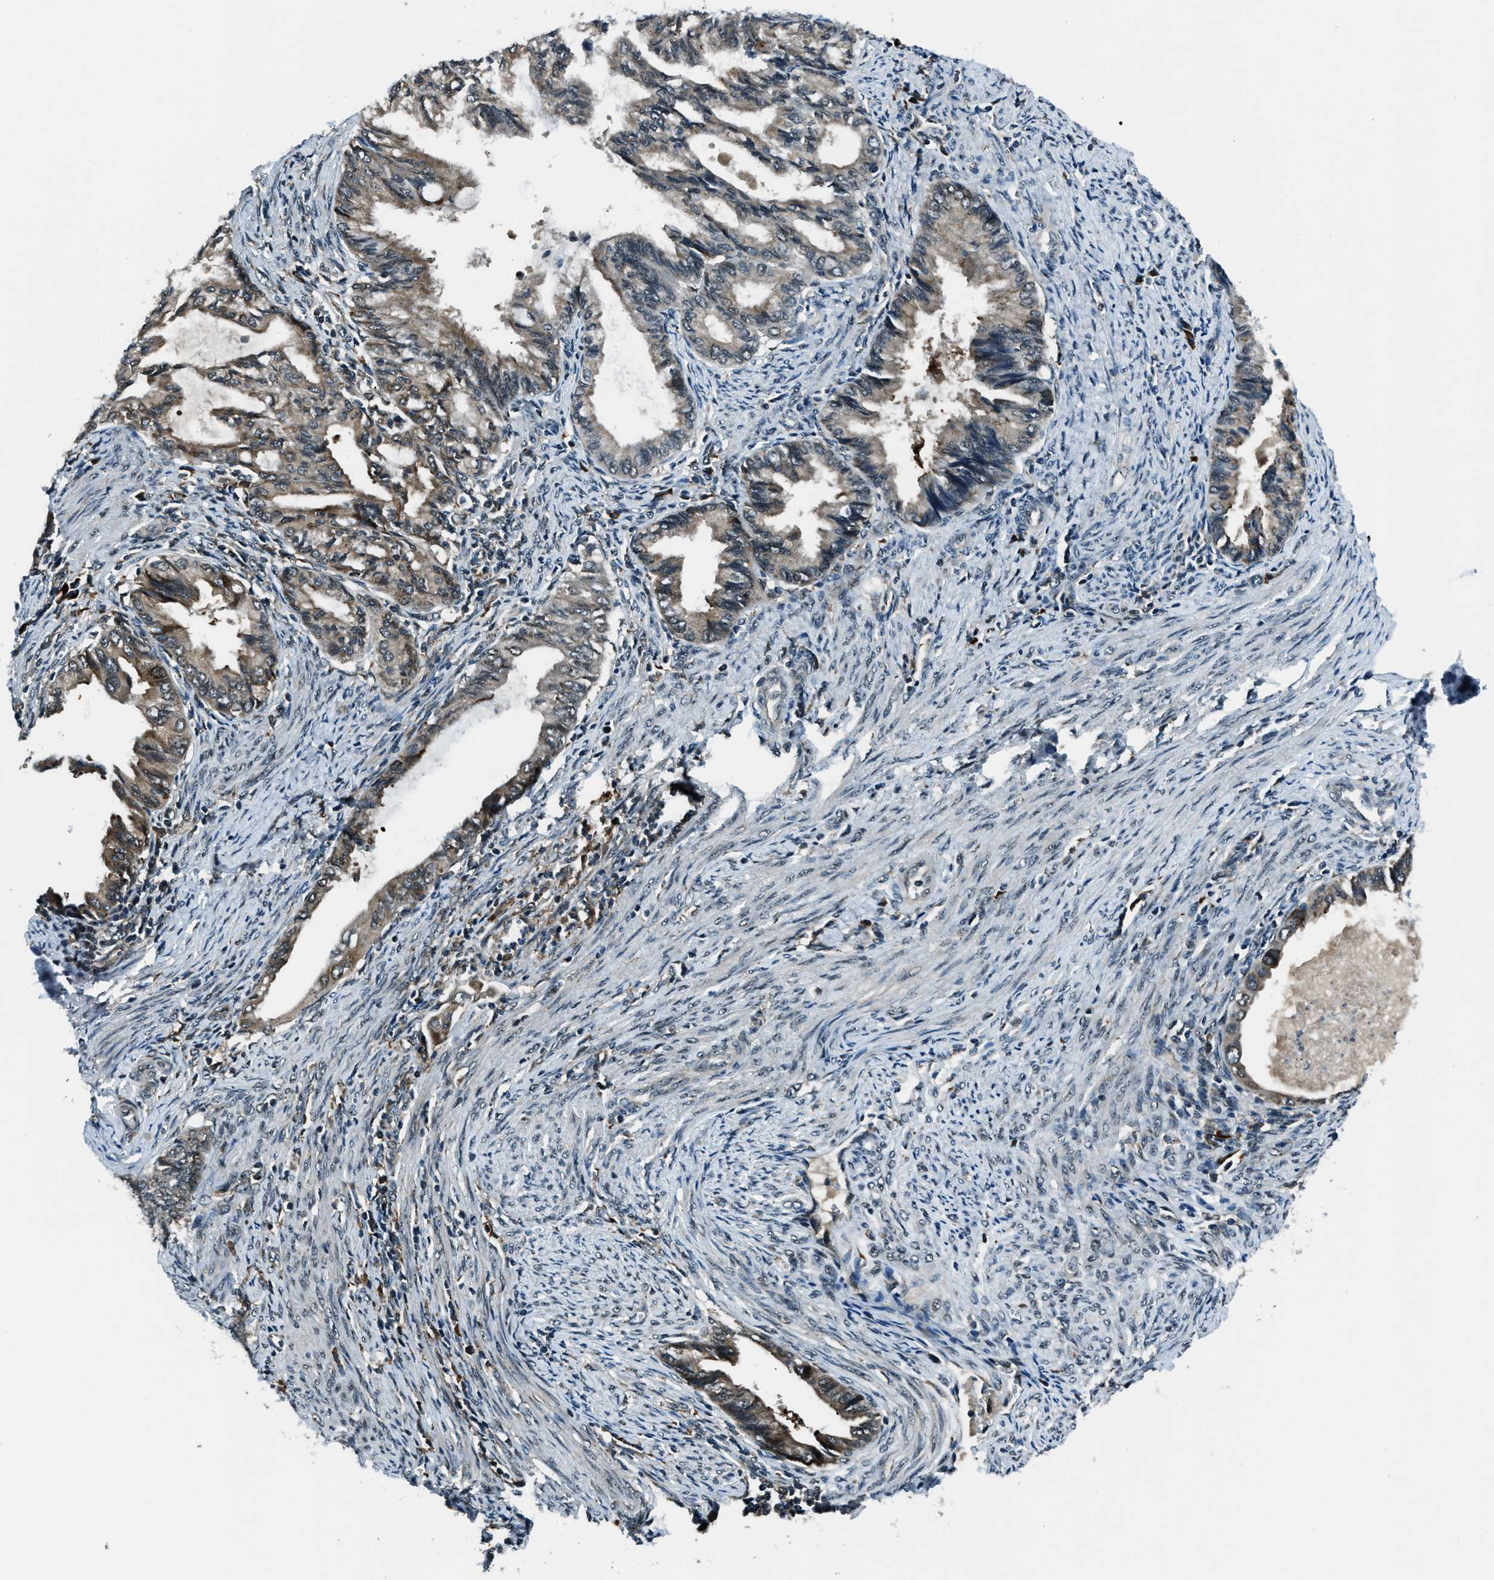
{"staining": {"intensity": "weak", "quantity": "<25%", "location": "cytoplasmic/membranous"}, "tissue": "endometrial cancer", "cell_type": "Tumor cells", "image_type": "cancer", "snomed": [{"axis": "morphology", "description": "Adenocarcinoma, NOS"}, {"axis": "topography", "description": "Endometrium"}], "caption": "DAB immunohistochemical staining of adenocarcinoma (endometrial) exhibits no significant expression in tumor cells. (DAB IHC with hematoxylin counter stain).", "gene": "ACTL9", "patient": {"sex": "female", "age": 86}}